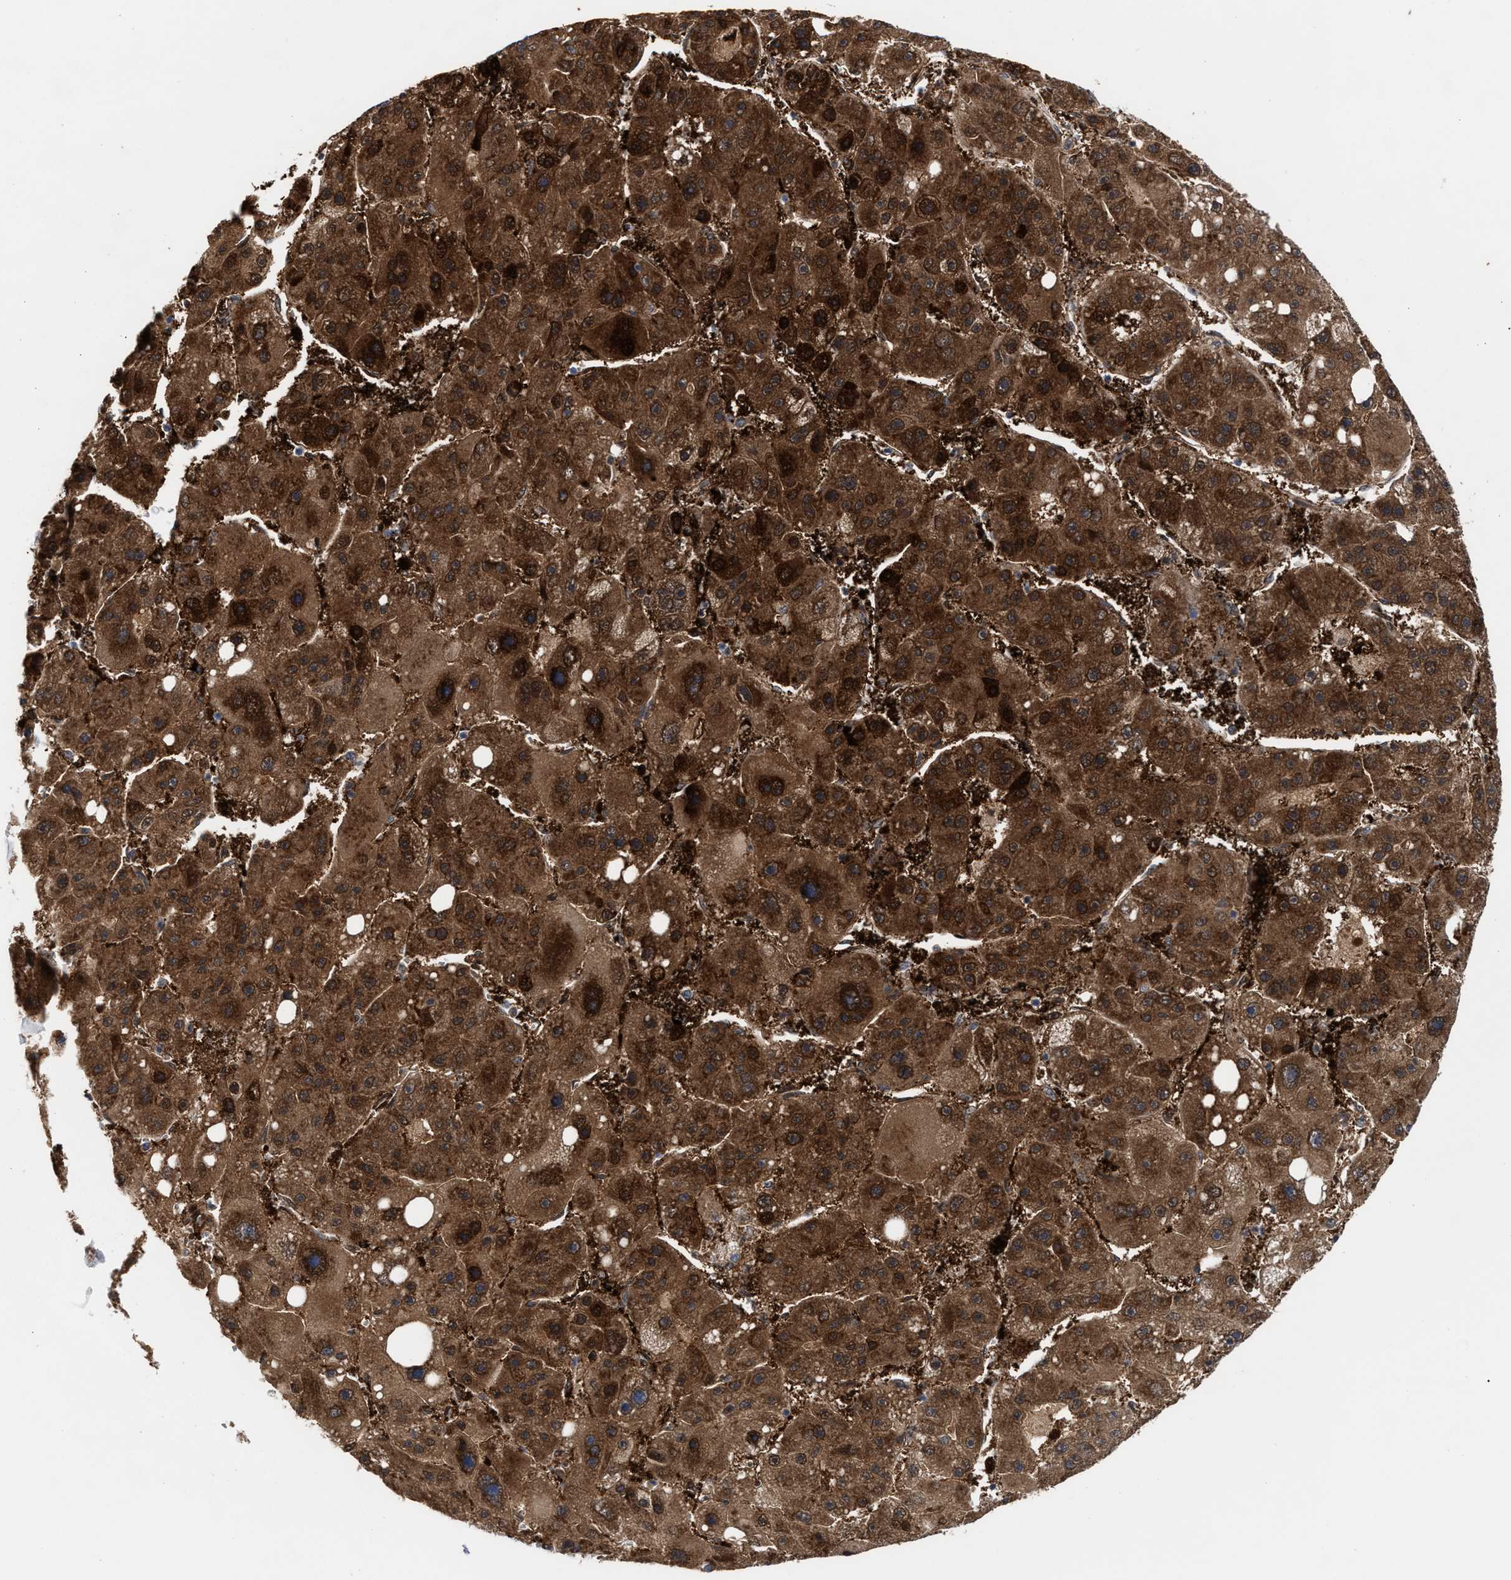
{"staining": {"intensity": "strong", "quantity": ">75%", "location": "cytoplasmic/membranous"}, "tissue": "liver cancer", "cell_type": "Tumor cells", "image_type": "cancer", "snomed": [{"axis": "morphology", "description": "Carcinoma, Hepatocellular, NOS"}, {"axis": "topography", "description": "Liver"}], "caption": "Immunohistochemistry (IHC) of liver cancer demonstrates high levels of strong cytoplasmic/membranous expression in approximately >75% of tumor cells. Ihc stains the protein of interest in brown and the nuclei are stained blue.", "gene": "TP53I3", "patient": {"sex": "female", "age": 61}}